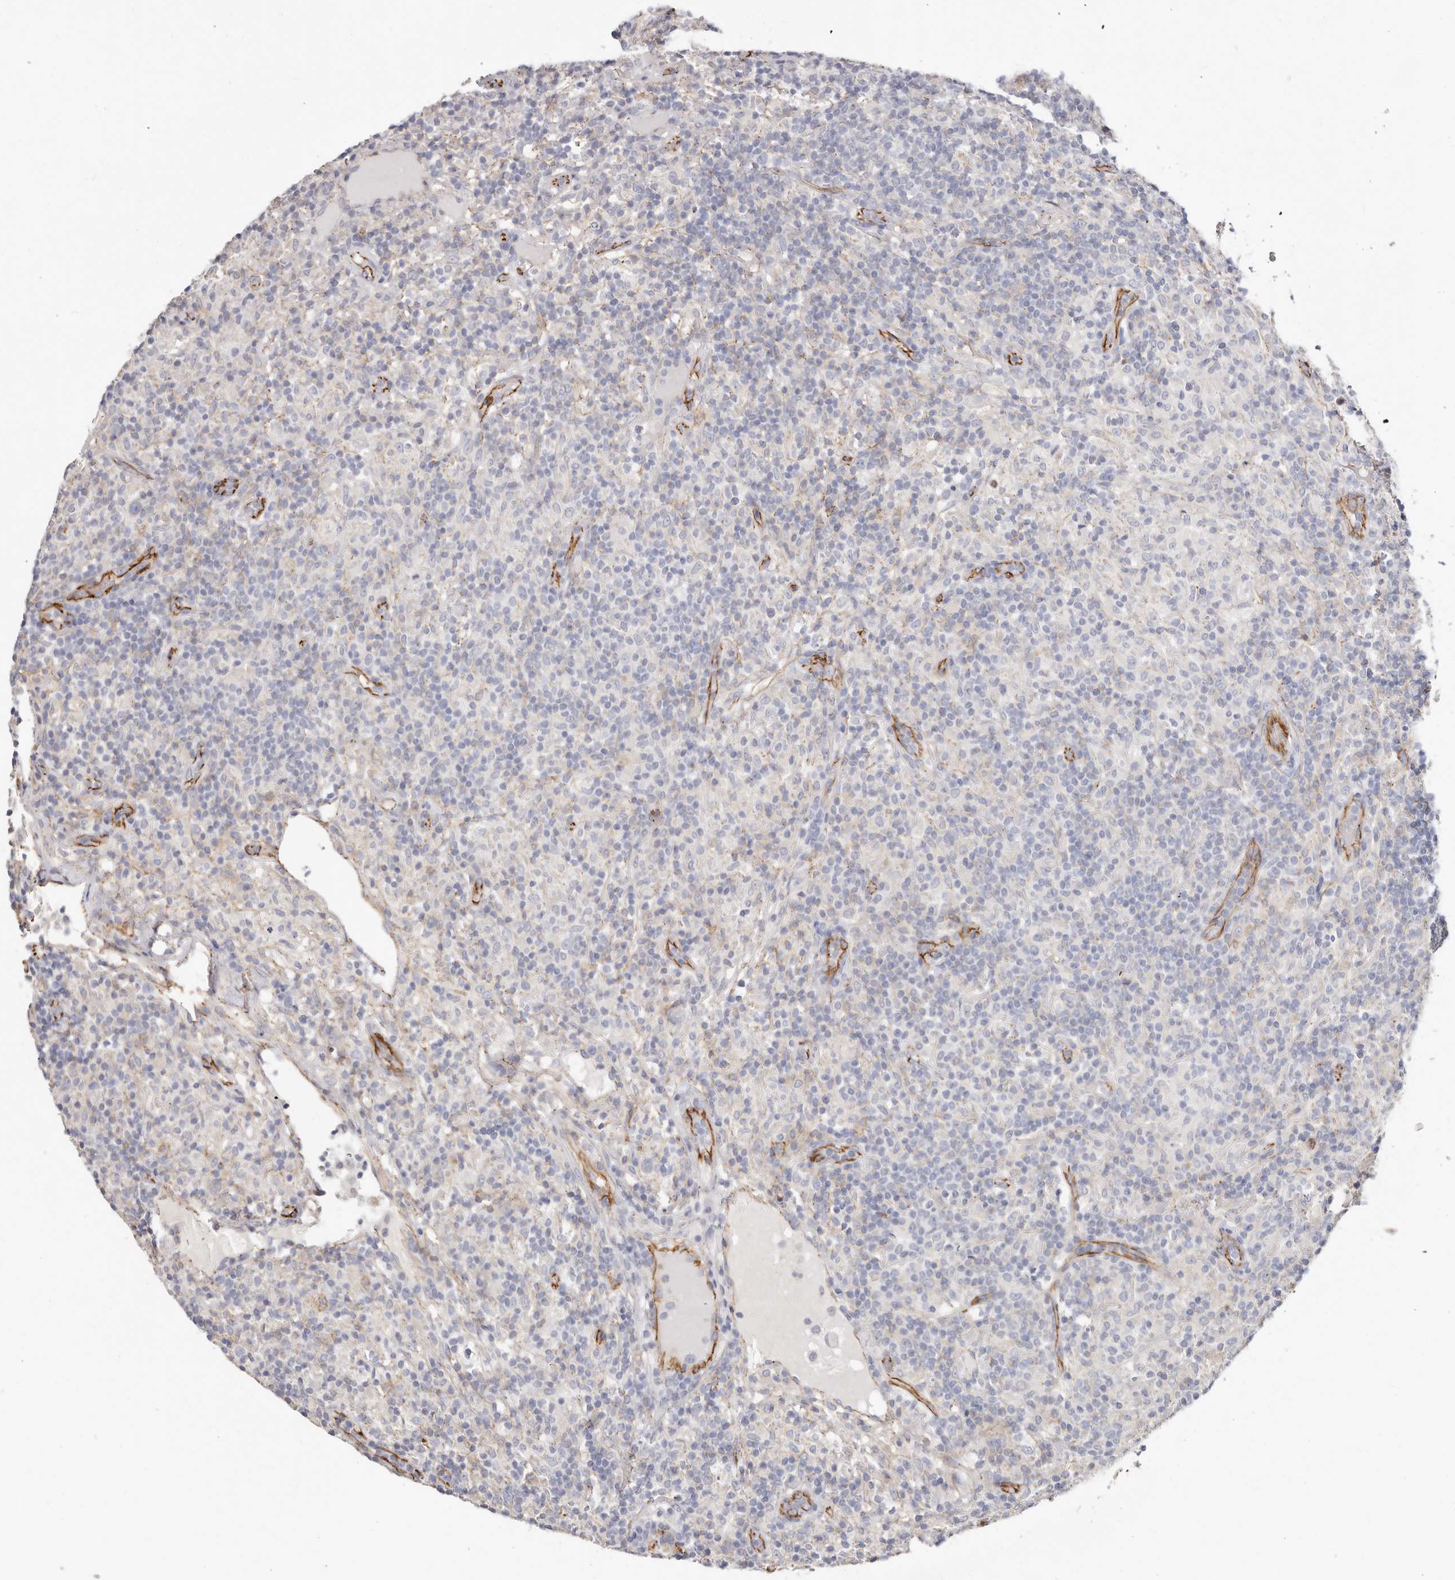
{"staining": {"intensity": "negative", "quantity": "none", "location": "none"}, "tissue": "lymphoma", "cell_type": "Tumor cells", "image_type": "cancer", "snomed": [{"axis": "morphology", "description": "Hodgkin's disease, NOS"}, {"axis": "topography", "description": "Lymph node"}], "caption": "Immunohistochemistry of human Hodgkin's disease displays no positivity in tumor cells.", "gene": "CTNNB1", "patient": {"sex": "male", "age": 70}}